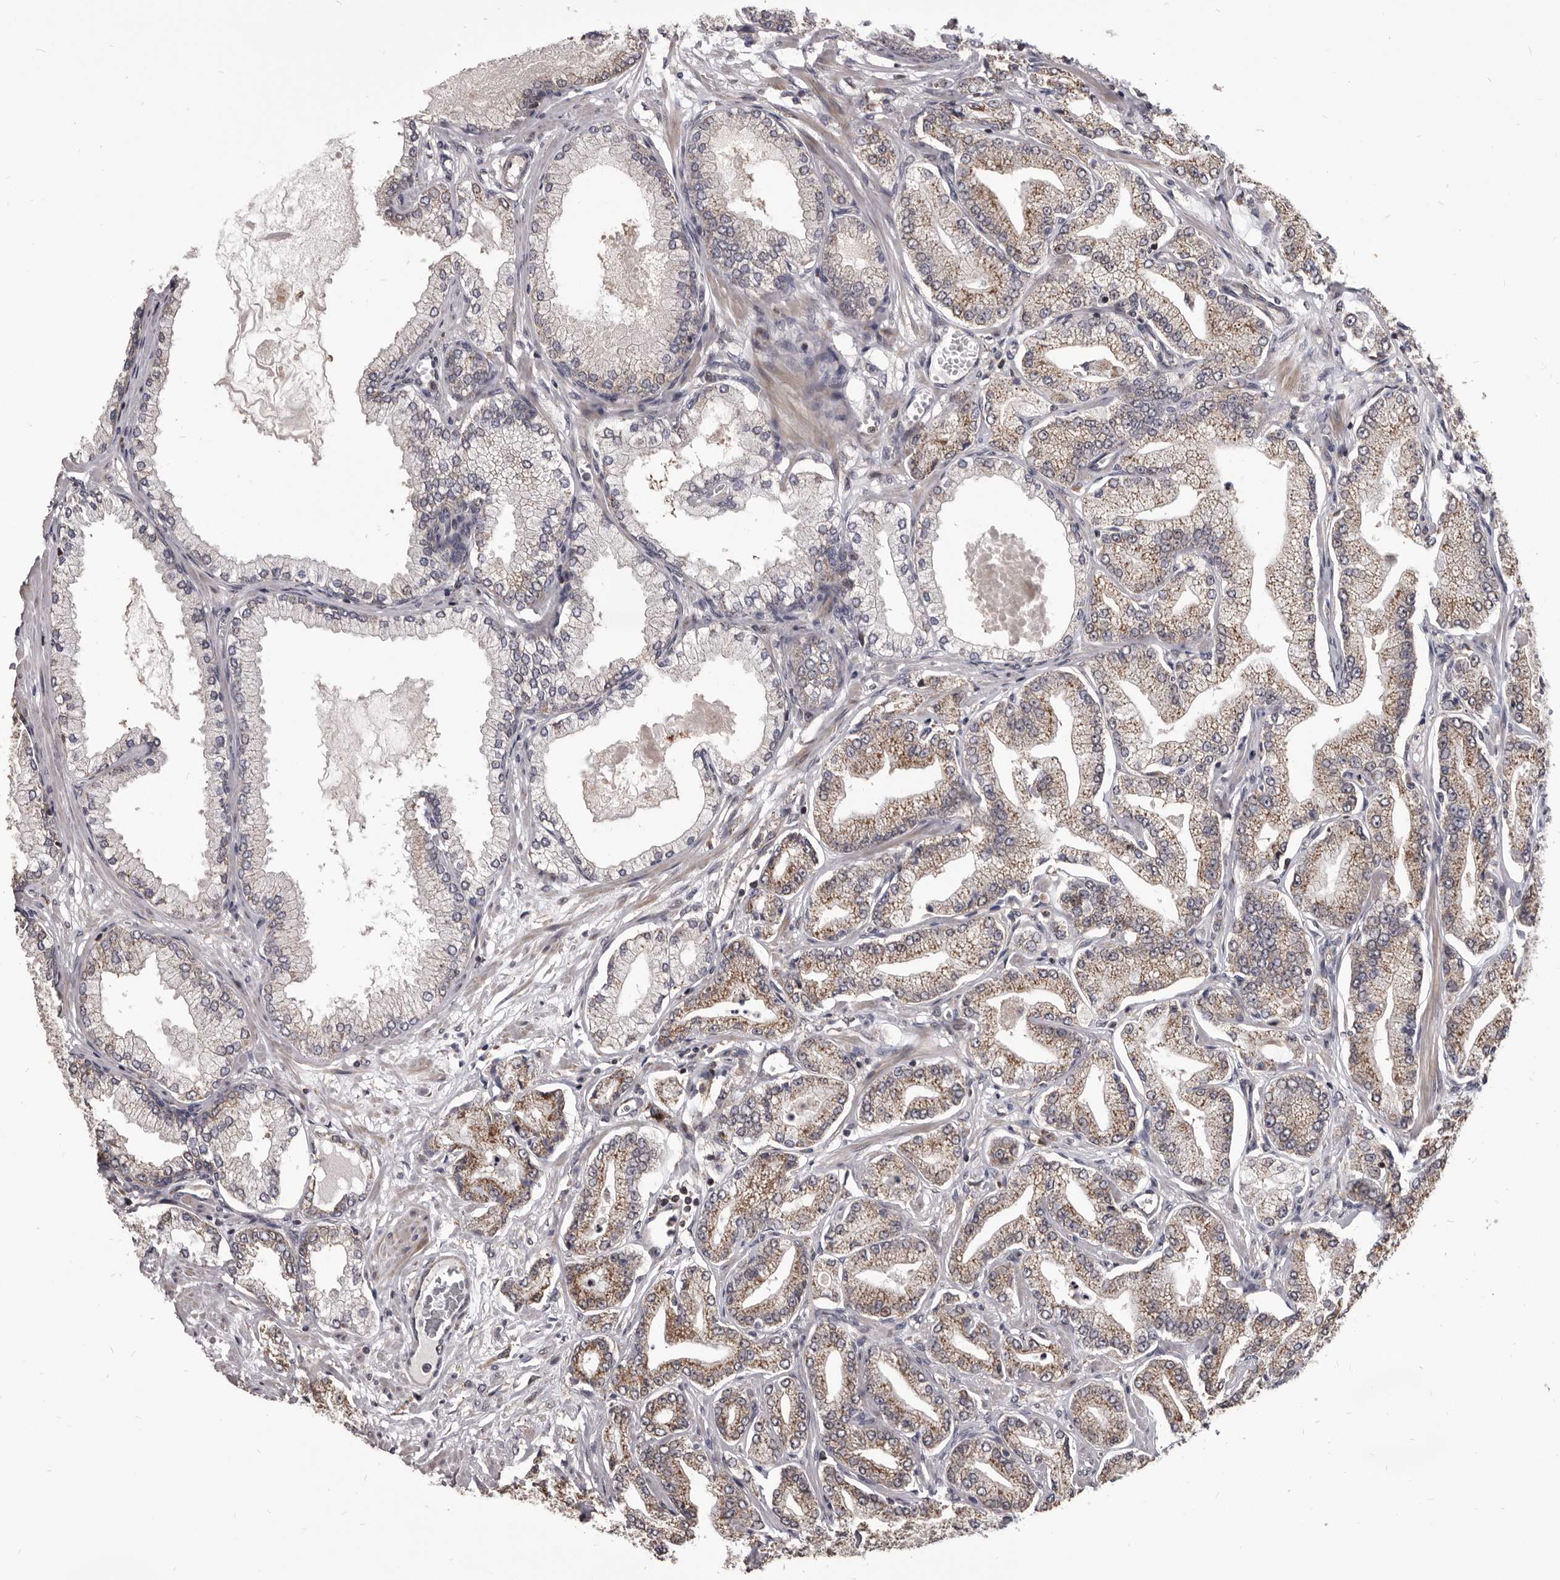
{"staining": {"intensity": "moderate", "quantity": ">75%", "location": "cytoplasmic/membranous"}, "tissue": "prostate cancer", "cell_type": "Tumor cells", "image_type": "cancer", "snomed": [{"axis": "morphology", "description": "Adenocarcinoma, Low grade"}, {"axis": "topography", "description": "Prostate"}], "caption": "IHC staining of prostate cancer (low-grade adenocarcinoma), which reveals medium levels of moderate cytoplasmic/membranous positivity in about >75% of tumor cells indicating moderate cytoplasmic/membranous protein positivity. The staining was performed using DAB (brown) for protein detection and nuclei were counterstained in hematoxylin (blue).", "gene": "MAP3K14", "patient": {"sex": "male", "age": 63}}